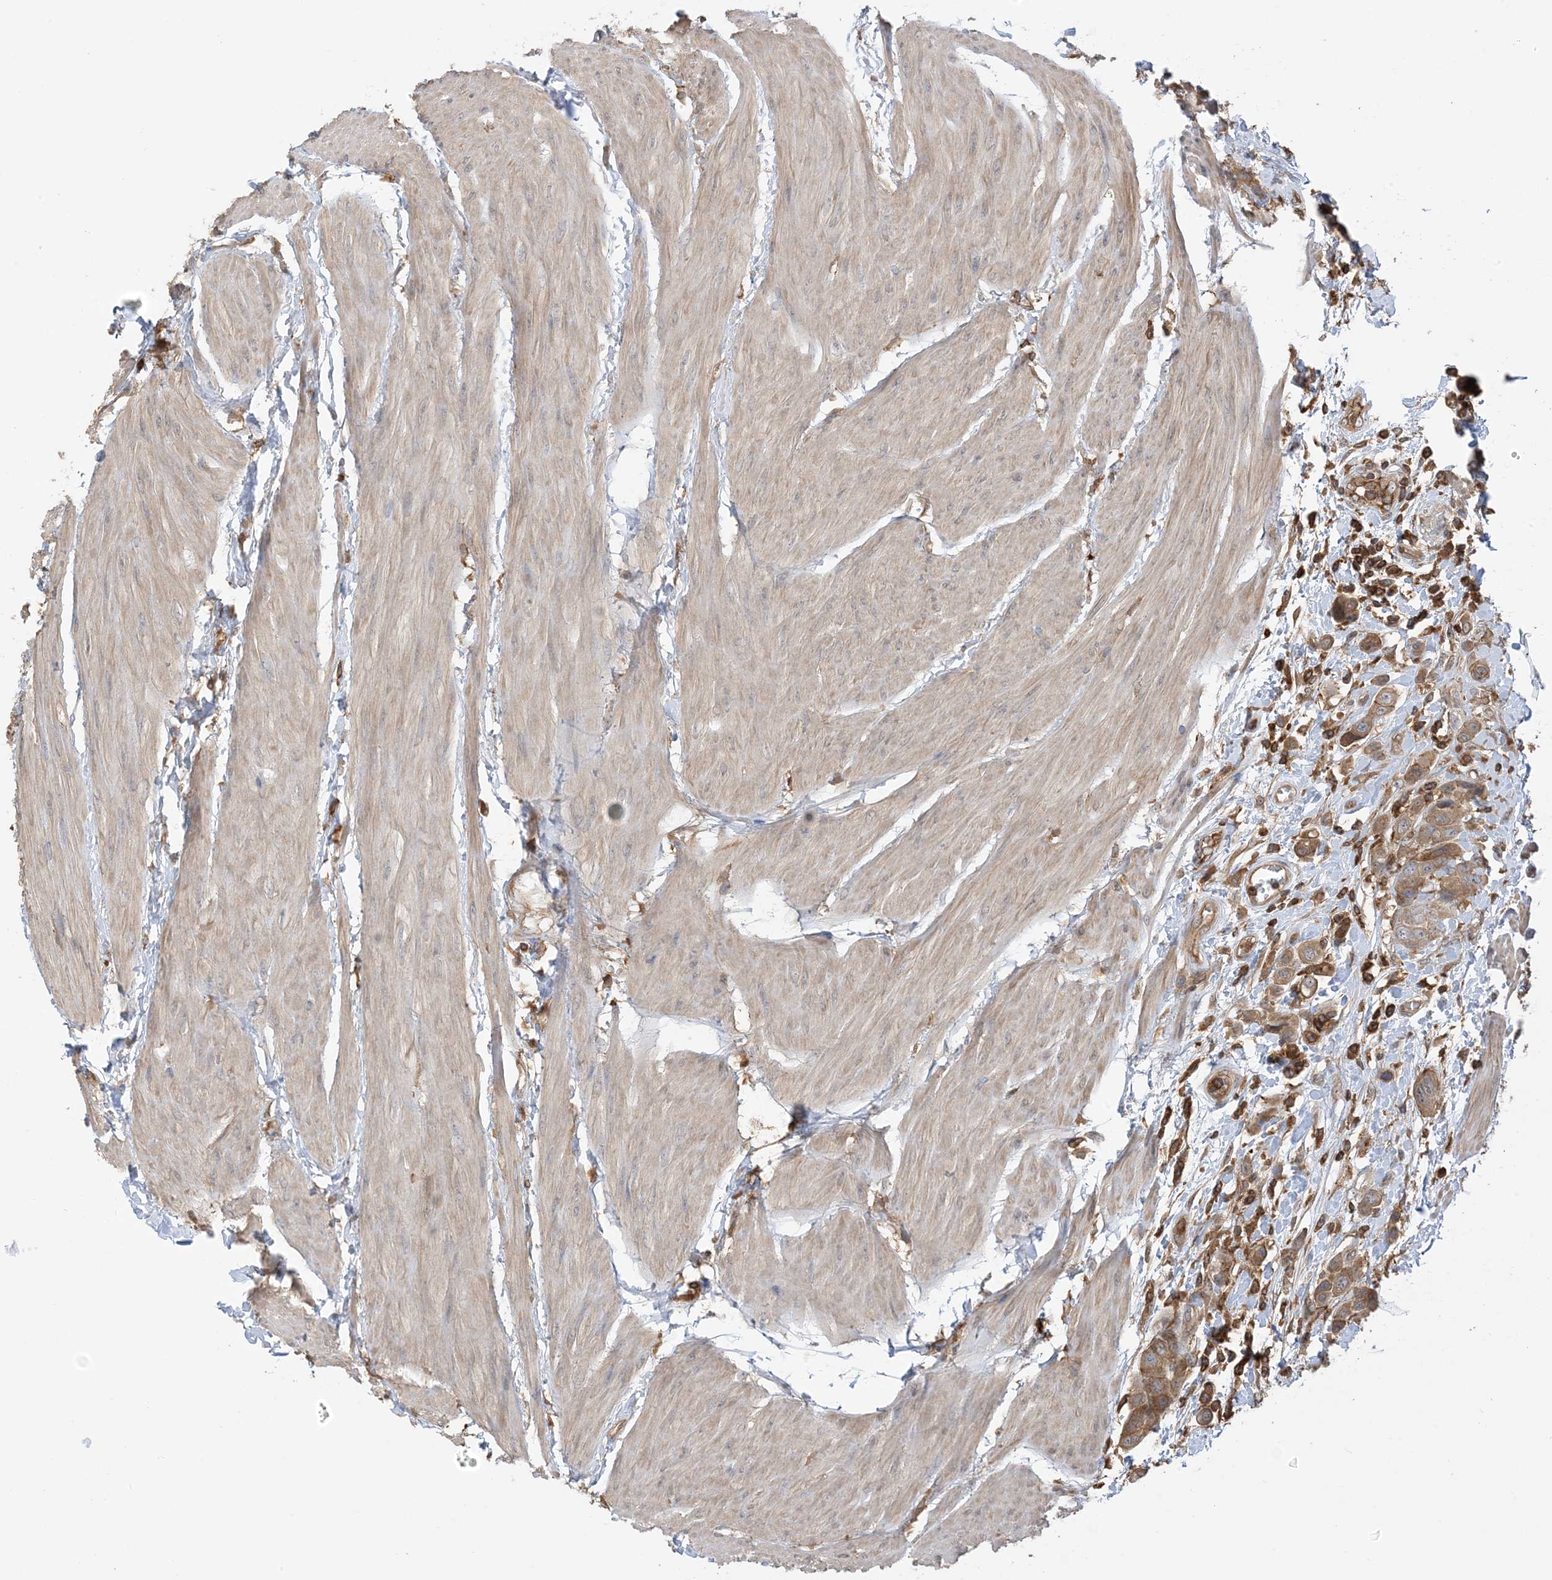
{"staining": {"intensity": "moderate", "quantity": ">75%", "location": "cytoplasmic/membranous"}, "tissue": "urothelial cancer", "cell_type": "Tumor cells", "image_type": "cancer", "snomed": [{"axis": "morphology", "description": "Urothelial carcinoma, High grade"}, {"axis": "topography", "description": "Urinary bladder"}], "caption": "A medium amount of moderate cytoplasmic/membranous positivity is seen in about >75% of tumor cells in urothelial cancer tissue.", "gene": "CAPZB", "patient": {"sex": "male", "age": 50}}